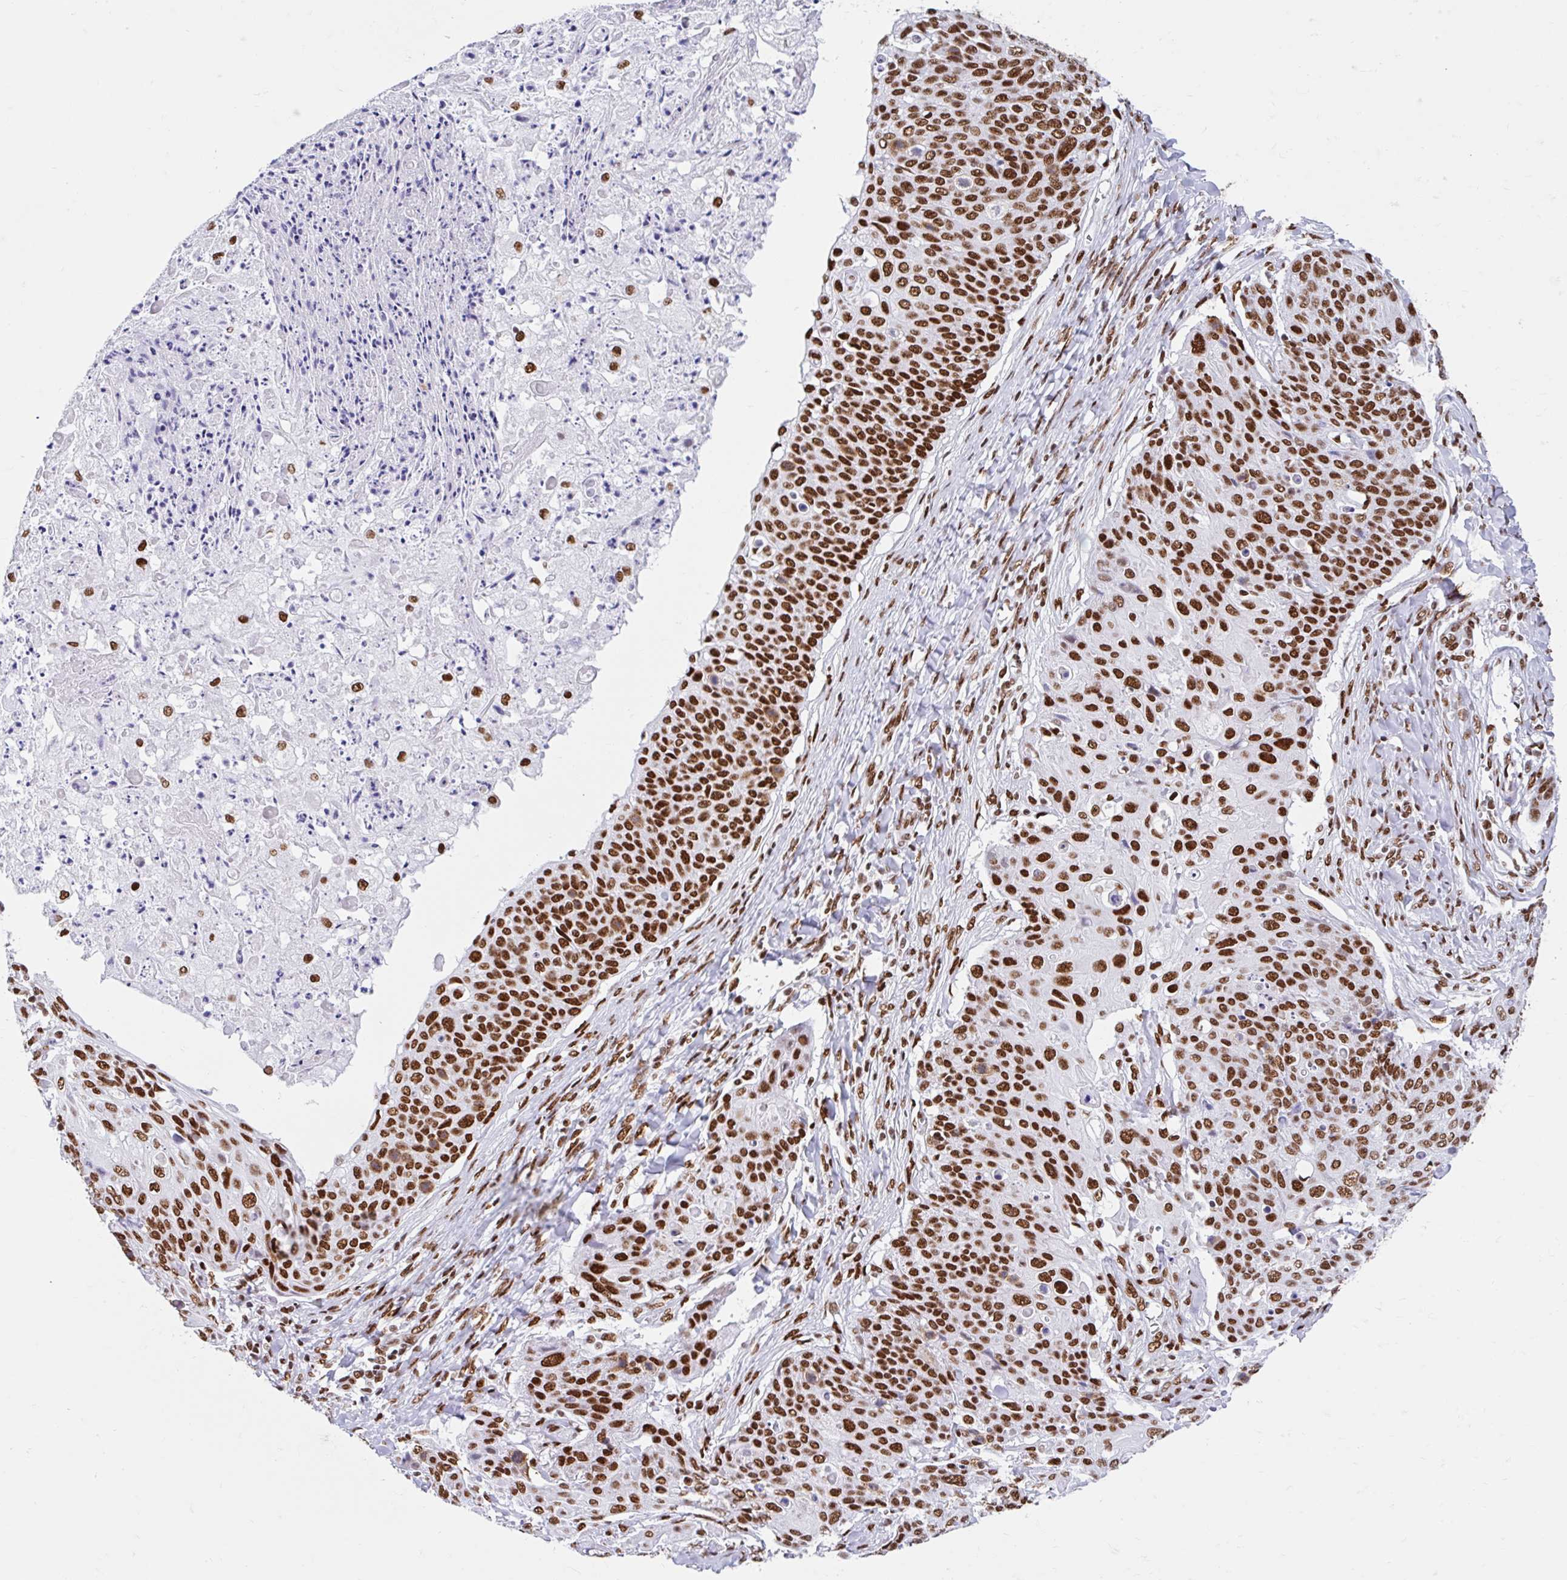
{"staining": {"intensity": "strong", "quantity": ">75%", "location": "nuclear"}, "tissue": "skin cancer", "cell_type": "Tumor cells", "image_type": "cancer", "snomed": [{"axis": "morphology", "description": "Squamous cell carcinoma, NOS"}, {"axis": "topography", "description": "Skin"}, {"axis": "topography", "description": "Vulva"}], "caption": "Human skin cancer (squamous cell carcinoma) stained with a protein marker reveals strong staining in tumor cells.", "gene": "KHDRBS1", "patient": {"sex": "female", "age": 85}}